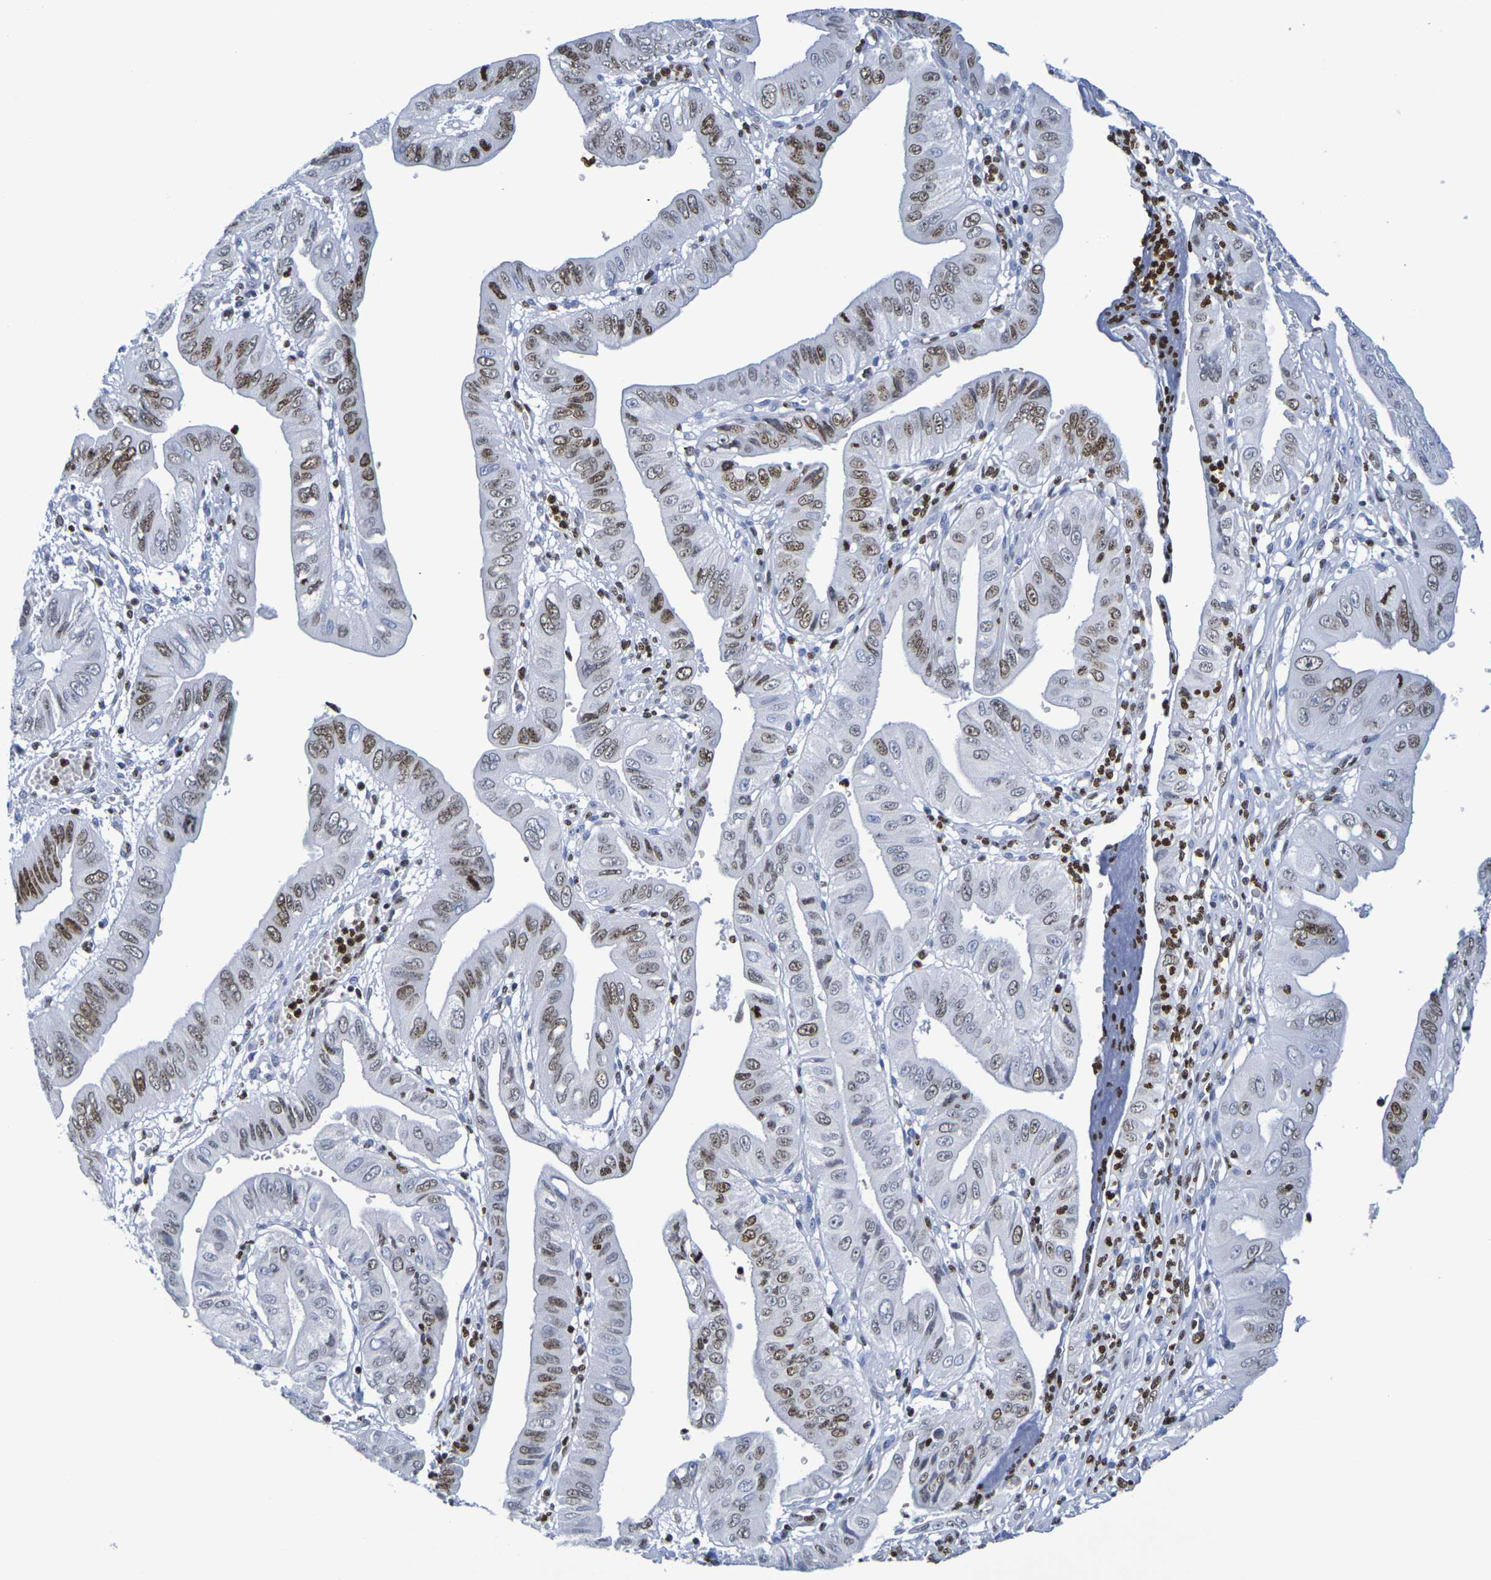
{"staining": {"intensity": "moderate", "quantity": "25%-75%", "location": "nuclear"}, "tissue": "pancreatic cancer", "cell_type": "Tumor cells", "image_type": "cancer", "snomed": [{"axis": "morphology", "description": "Normal tissue, NOS"}, {"axis": "topography", "description": "Lymph node"}], "caption": "The micrograph shows staining of pancreatic cancer, revealing moderate nuclear protein expression (brown color) within tumor cells. (DAB (3,3'-diaminobenzidine) = brown stain, brightfield microscopy at high magnification).", "gene": "H1-5", "patient": {"sex": "male", "age": 50}}